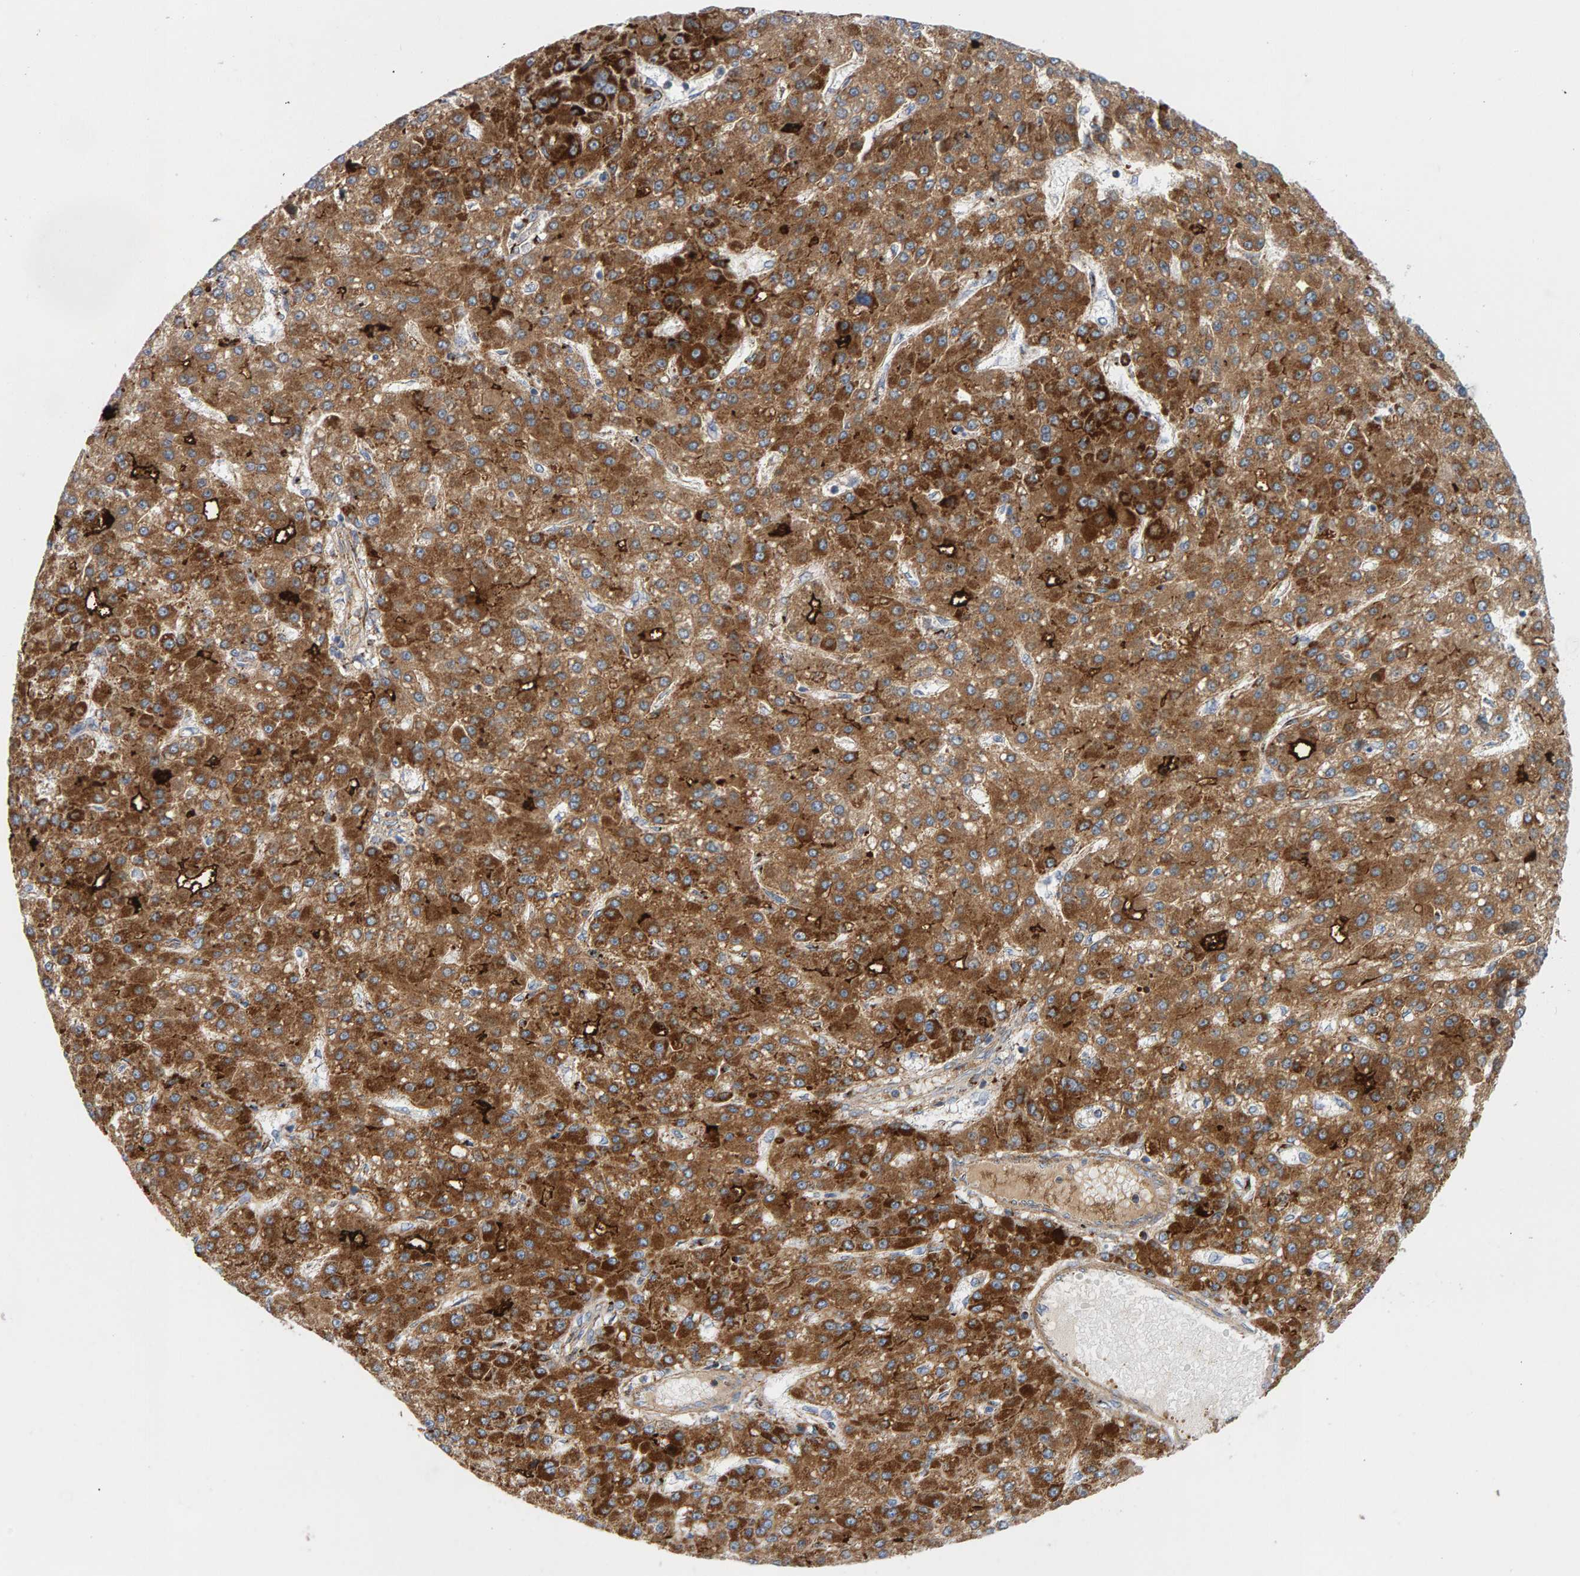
{"staining": {"intensity": "strong", "quantity": ">75%", "location": "cytoplasmic/membranous"}, "tissue": "liver cancer", "cell_type": "Tumor cells", "image_type": "cancer", "snomed": [{"axis": "morphology", "description": "Carcinoma, Hepatocellular, NOS"}, {"axis": "topography", "description": "Liver"}], "caption": "Tumor cells demonstrate strong cytoplasmic/membranous expression in approximately >75% of cells in liver cancer.", "gene": "GGTA1", "patient": {"sex": "male", "age": 67}}